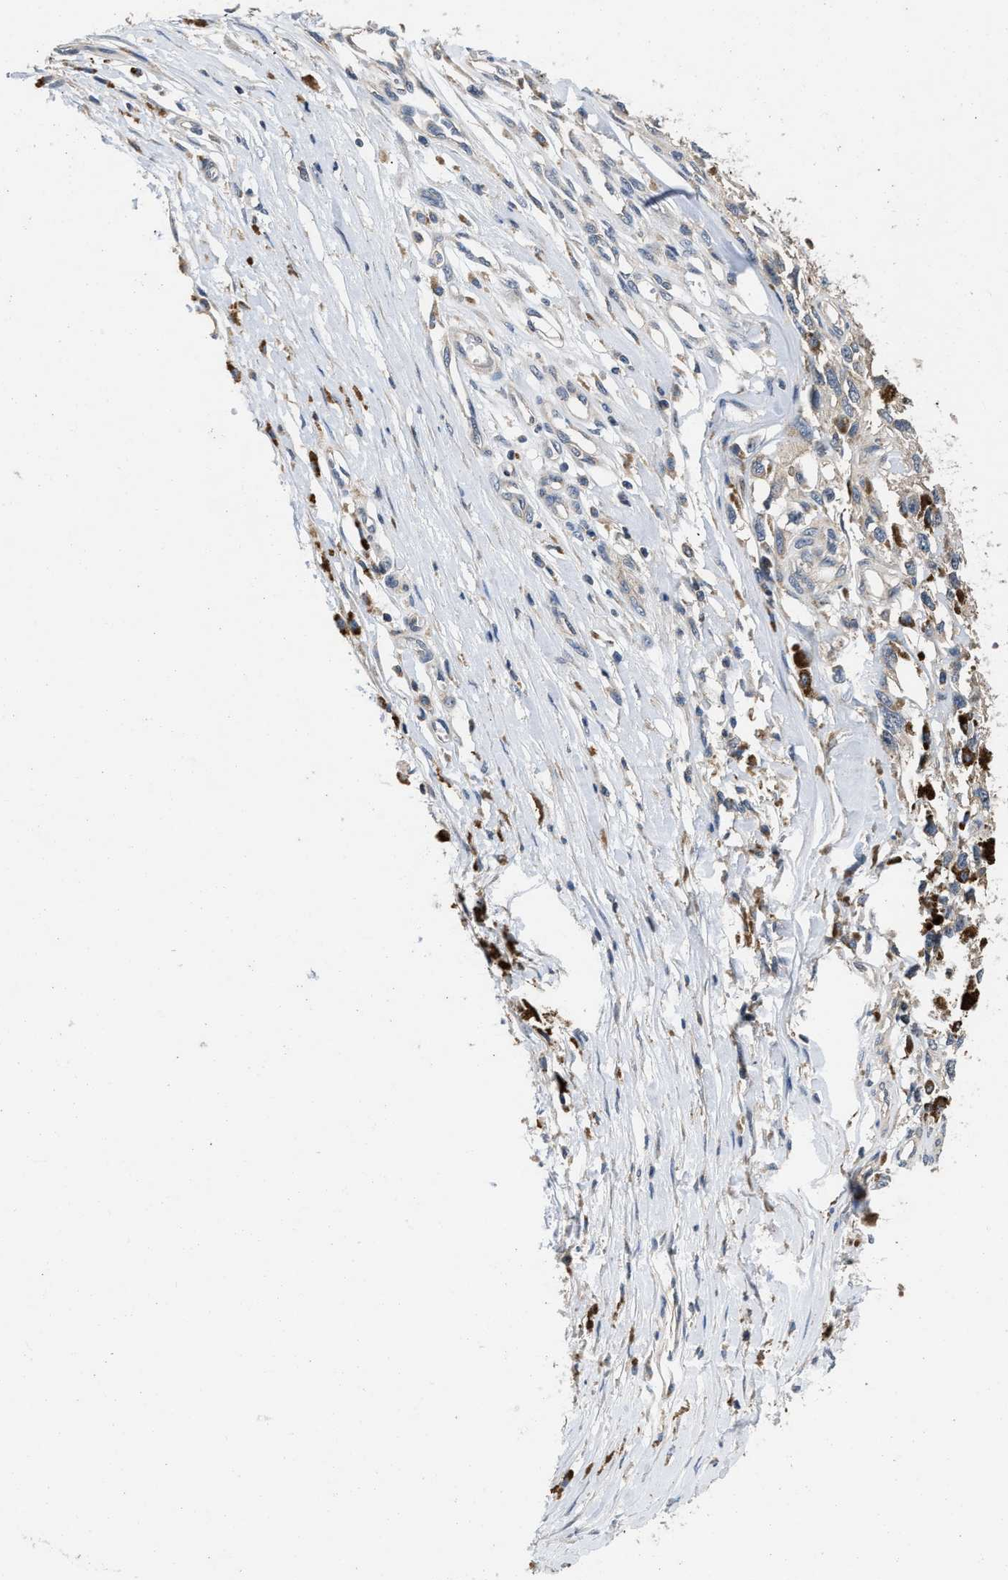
{"staining": {"intensity": "negative", "quantity": "none", "location": "none"}, "tissue": "melanoma", "cell_type": "Tumor cells", "image_type": "cancer", "snomed": [{"axis": "morphology", "description": "Malignant melanoma, Metastatic site"}, {"axis": "topography", "description": "Lymph node"}], "caption": "Immunohistochemical staining of melanoma shows no significant expression in tumor cells.", "gene": "PRDM14", "patient": {"sex": "male", "age": 59}}